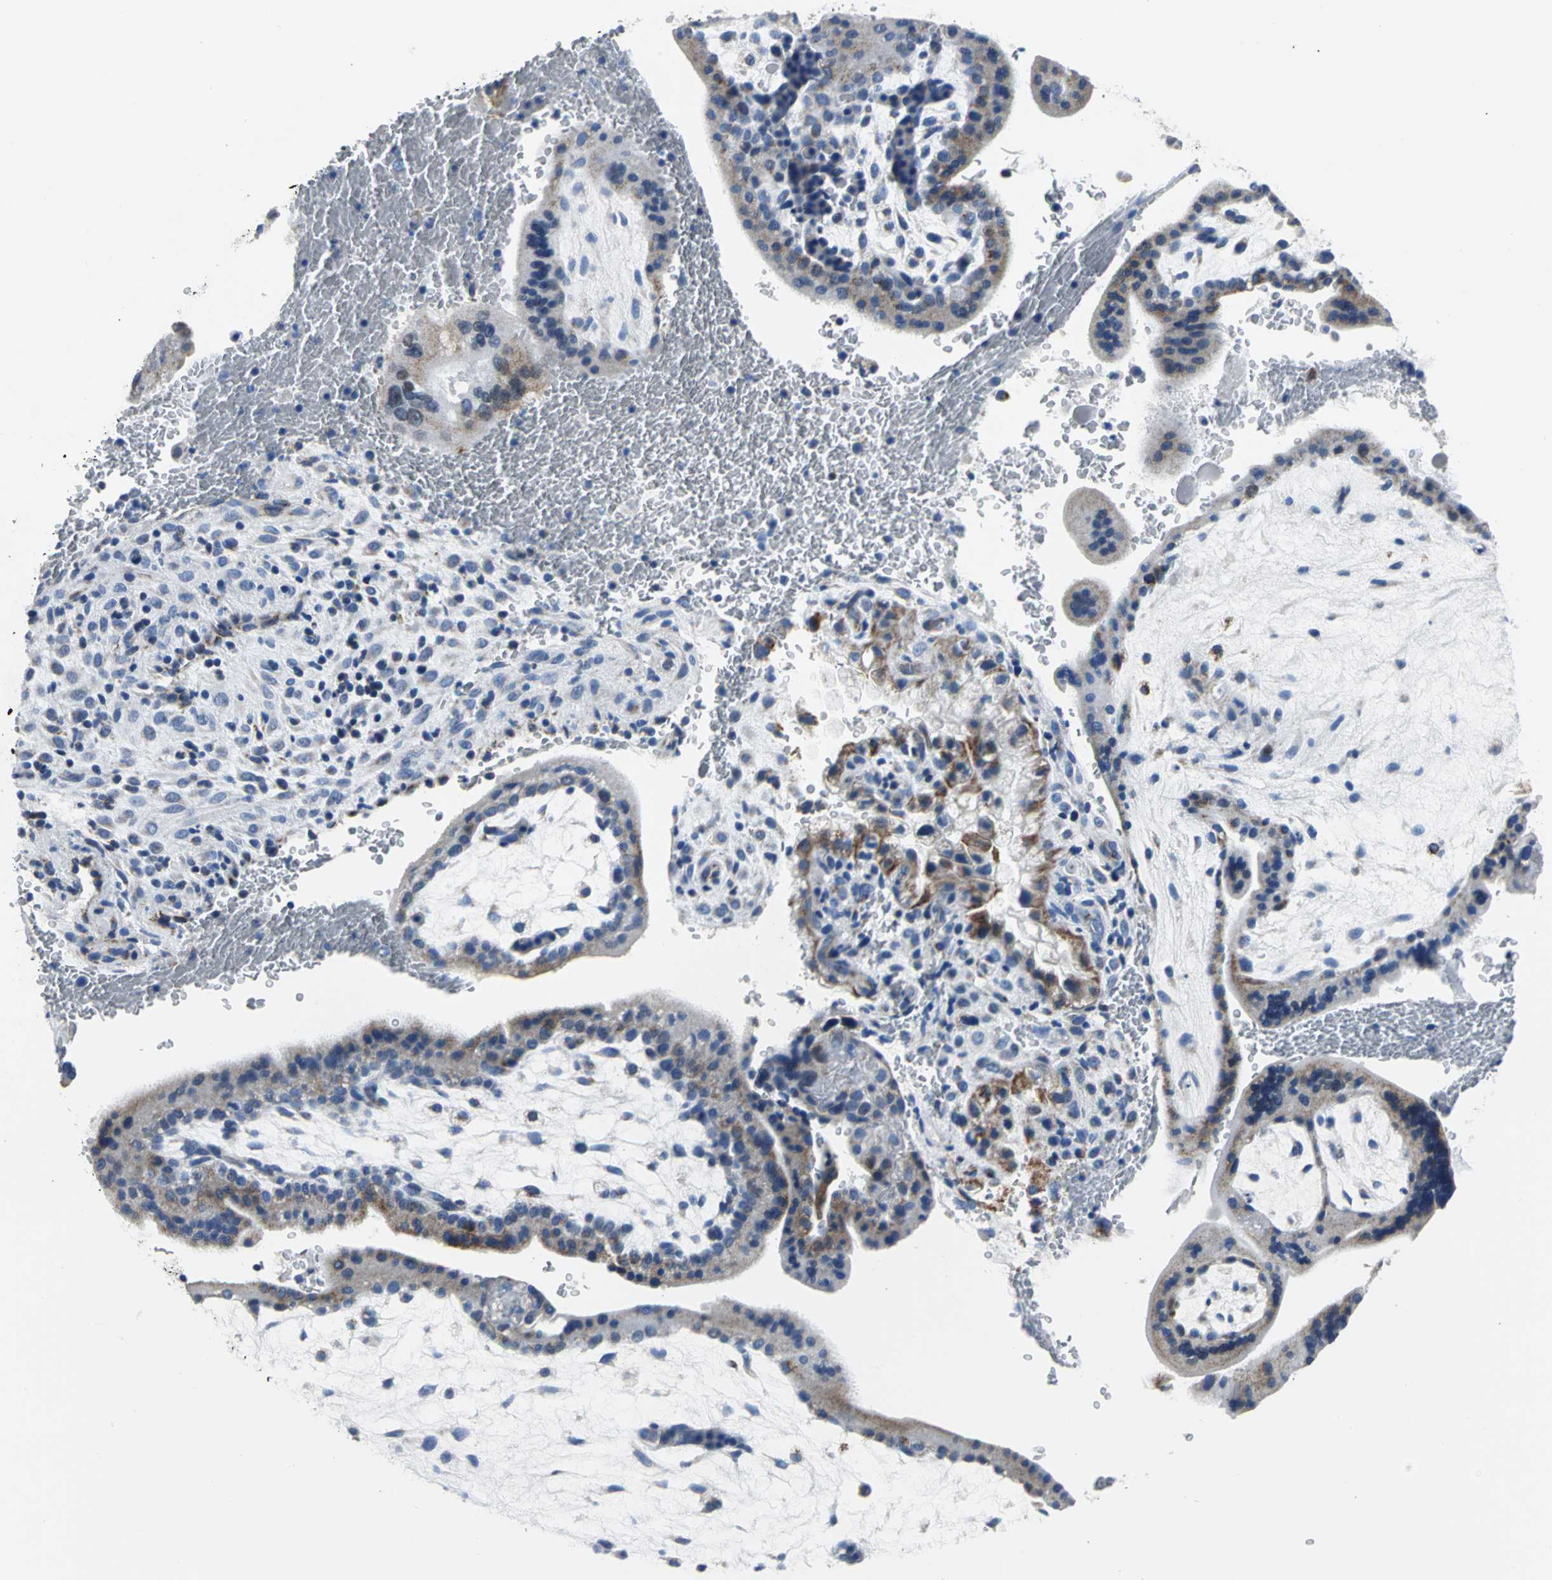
{"staining": {"intensity": "moderate", "quantity": ">75%", "location": "cytoplasmic/membranous"}, "tissue": "placenta", "cell_type": "Decidual cells", "image_type": "normal", "snomed": [{"axis": "morphology", "description": "Normal tissue, NOS"}, {"axis": "topography", "description": "Placenta"}], "caption": "The immunohistochemical stain shows moderate cytoplasmic/membranous positivity in decidual cells of unremarkable placenta. The protein is stained brown, and the nuclei are stained in blue (DAB IHC with brightfield microscopy, high magnification).", "gene": "IFI6", "patient": {"sex": "female", "age": 35}}